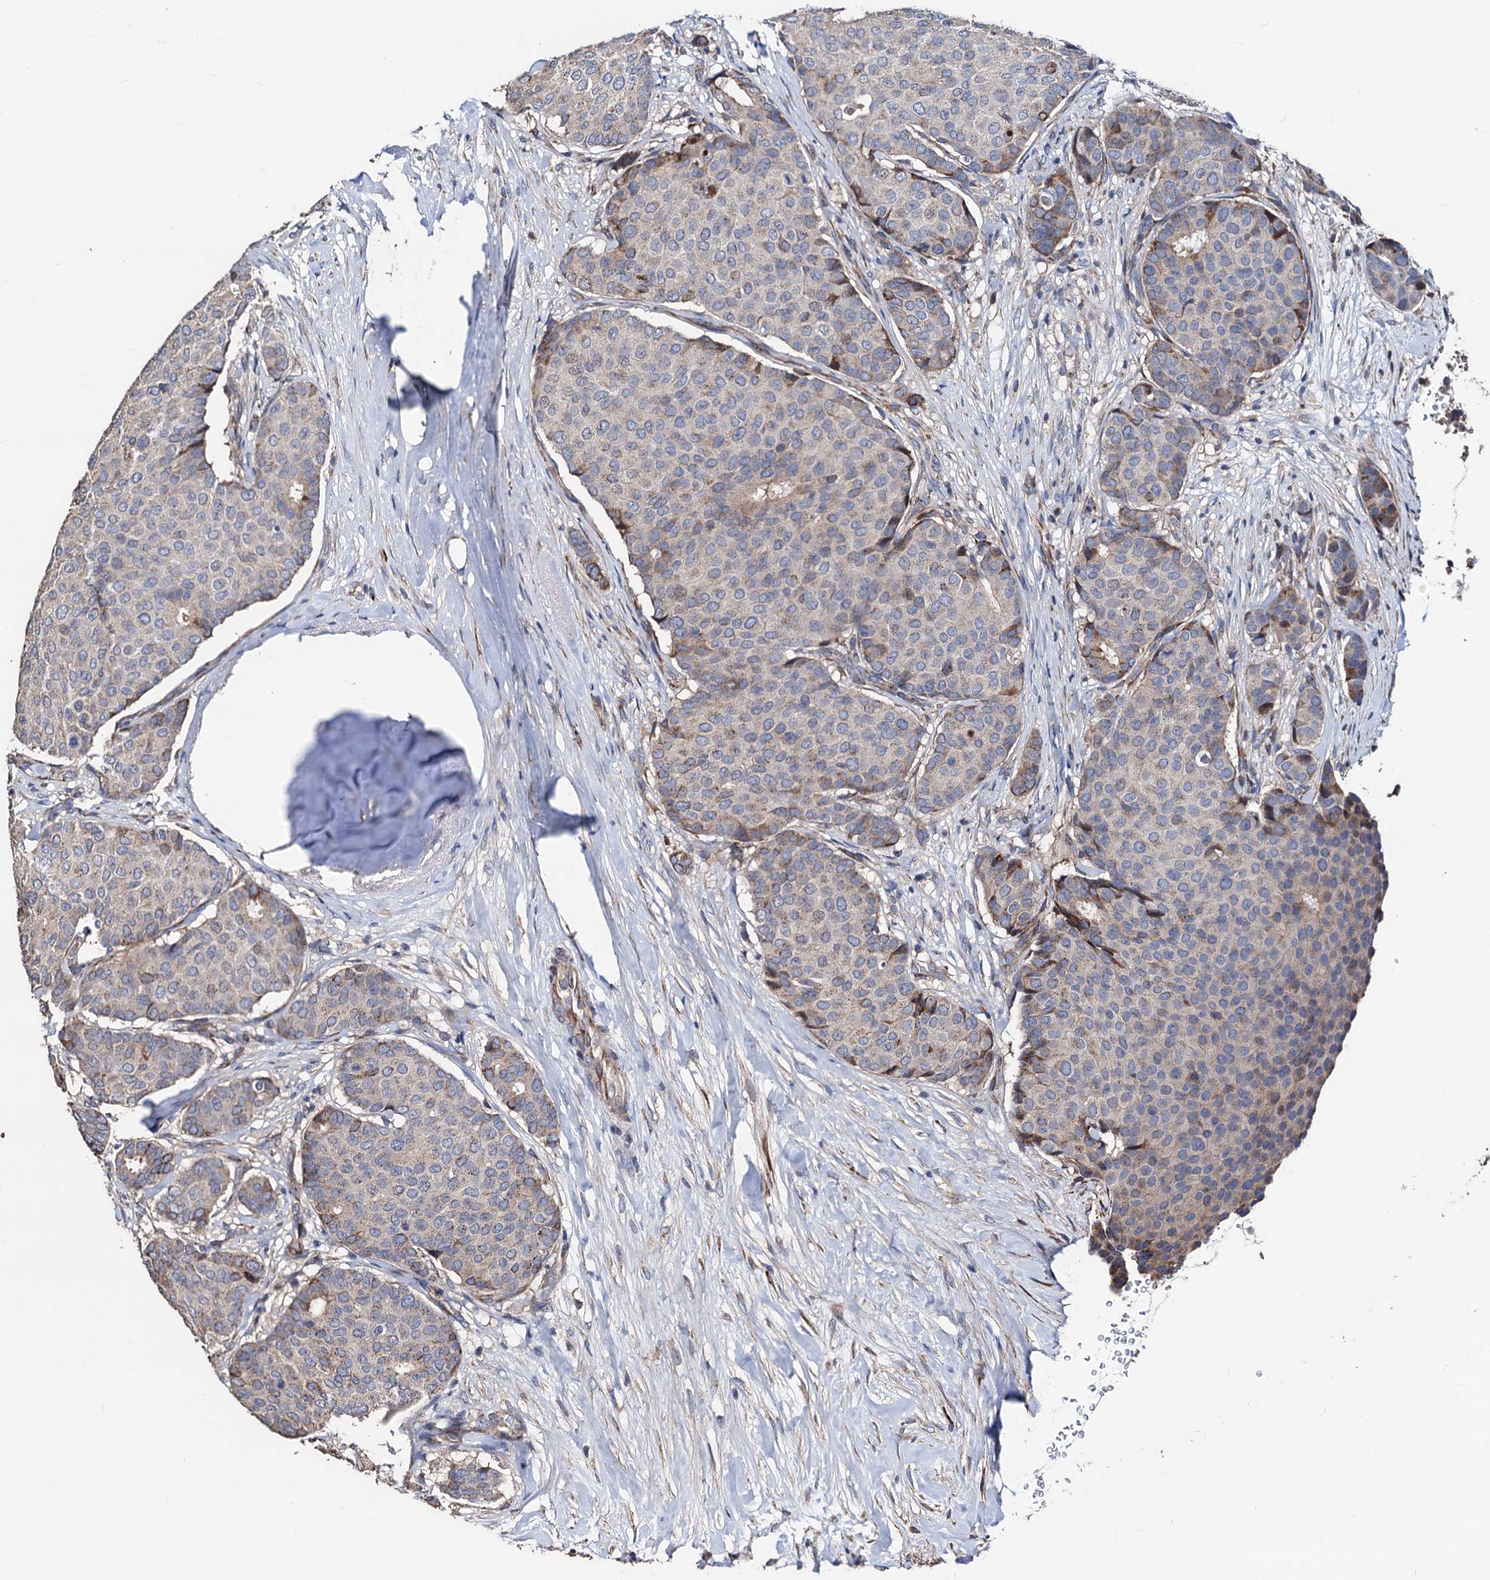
{"staining": {"intensity": "weak", "quantity": "<25%", "location": "cytoplasmic/membranous"}, "tissue": "breast cancer", "cell_type": "Tumor cells", "image_type": "cancer", "snomed": [{"axis": "morphology", "description": "Duct carcinoma"}, {"axis": "topography", "description": "Breast"}], "caption": "Tumor cells are negative for protein expression in human breast intraductal carcinoma. Brightfield microscopy of immunohistochemistry (IHC) stained with DAB (brown) and hematoxylin (blue), captured at high magnification.", "gene": "AKAP11", "patient": {"sex": "female", "age": 75}}